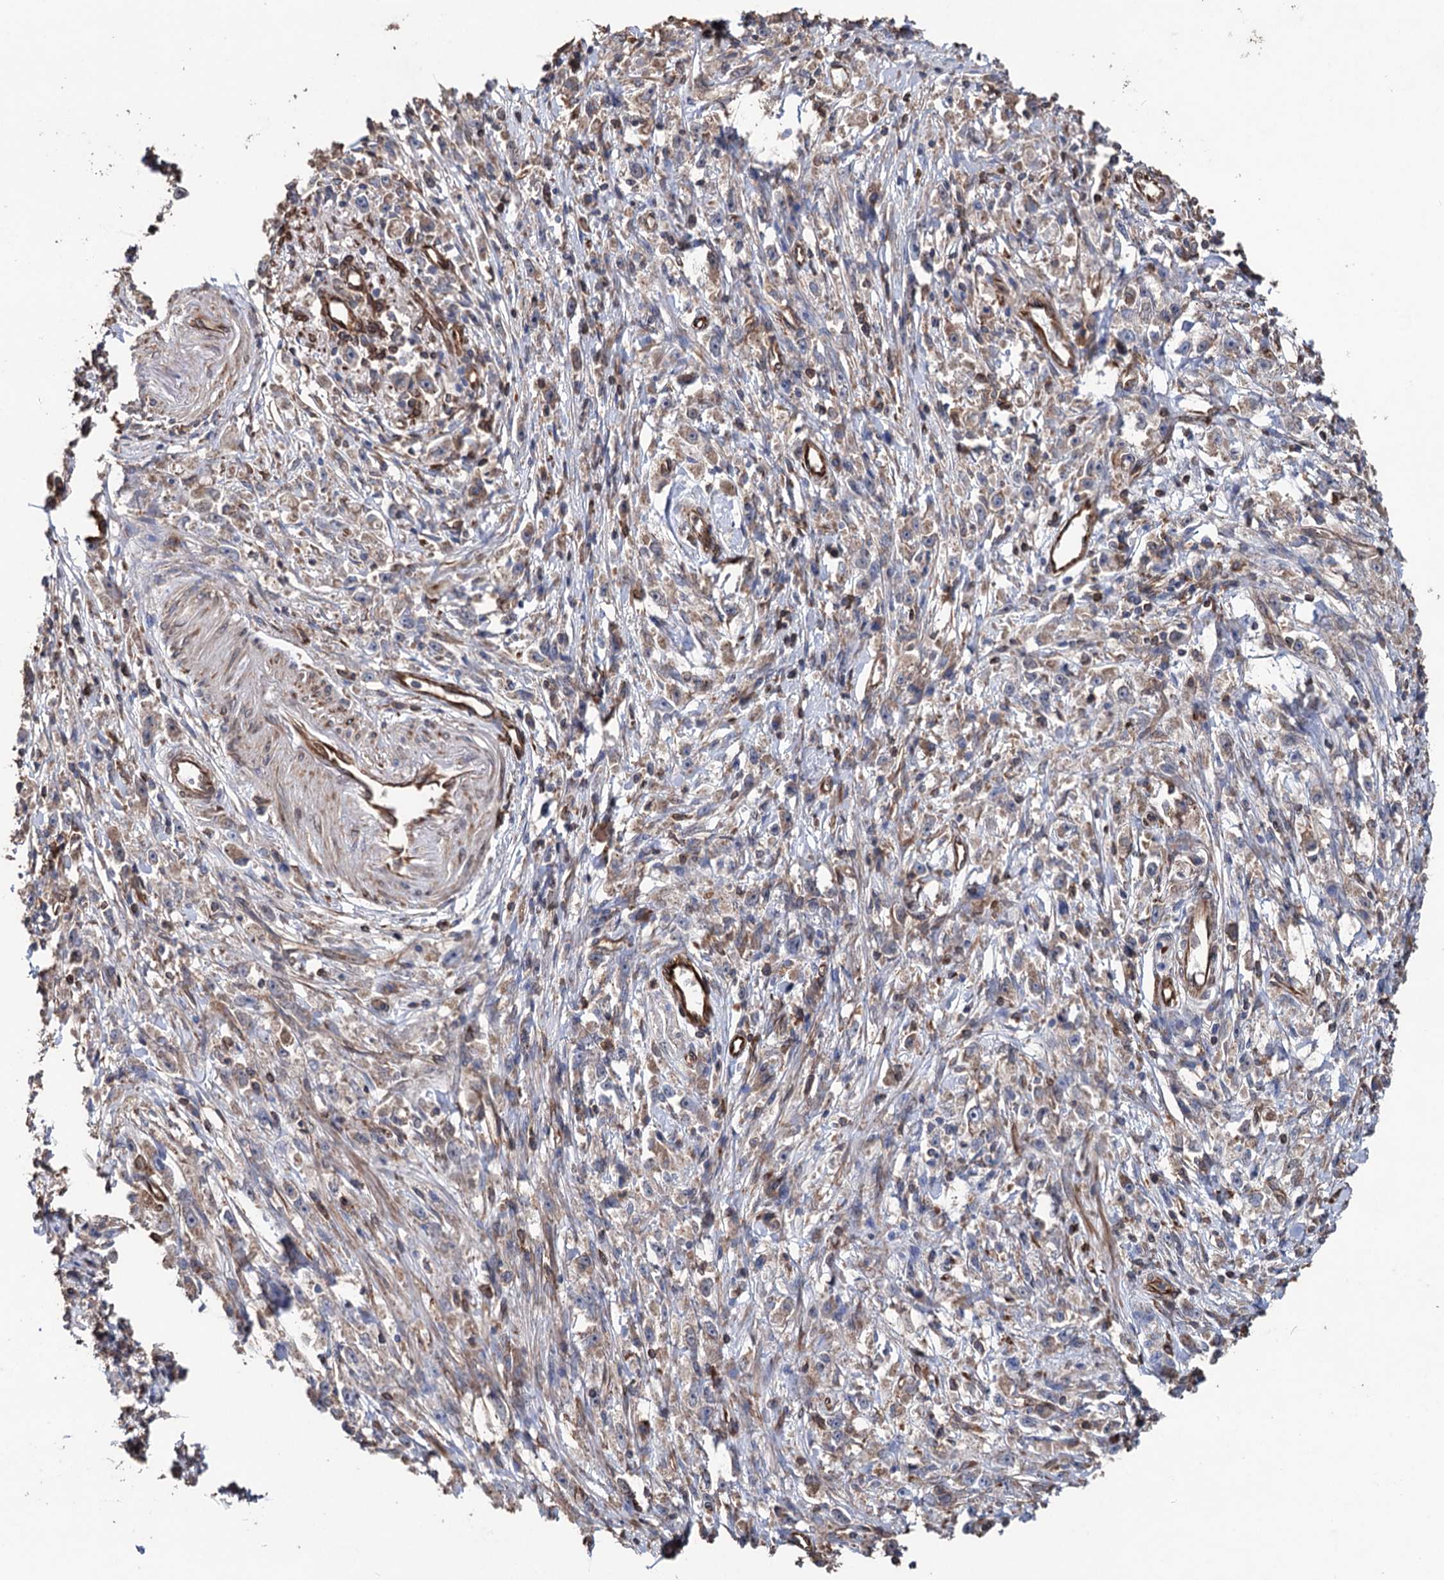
{"staining": {"intensity": "weak", "quantity": "<25%", "location": "cytoplasmic/membranous"}, "tissue": "stomach cancer", "cell_type": "Tumor cells", "image_type": "cancer", "snomed": [{"axis": "morphology", "description": "Adenocarcinoma, NOS"}, {"axis": "topography", "description": "Stomach"}], "caption": "IHC image of stomach cancer (adenocarcinoma) stained for a protein (brown), which exhibits no staining in tumor cells.", "gene": "STING1", "patient": {"sex": "female", "age": 59}}